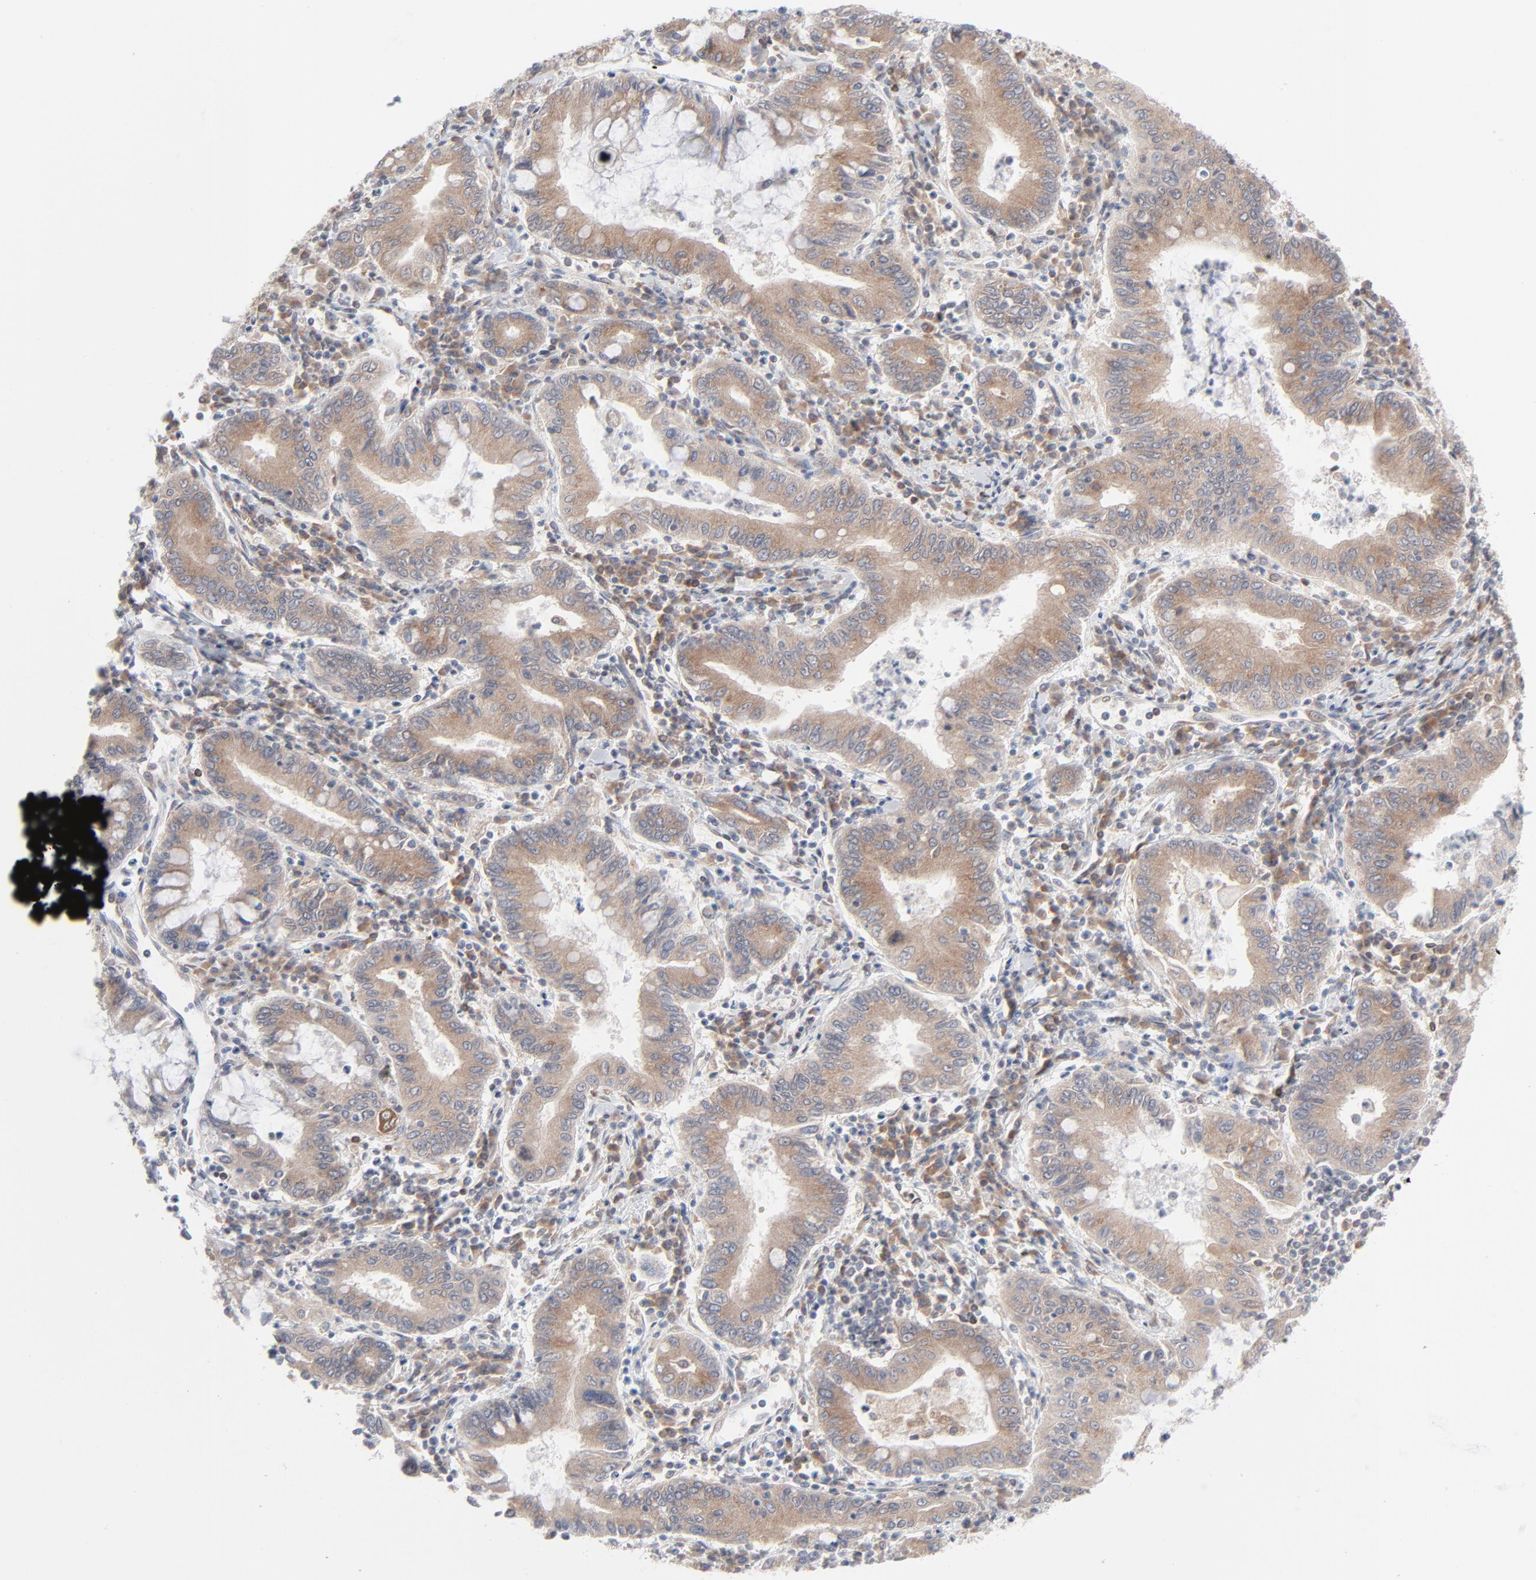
{"staining": {"intensity": "moderate", "quantity": ">75%", "location": "cytoplasmic/membranous"}, "tissue": "stomach cancer", "cell_type": "Tumor cells", "image_type": "cancer", "snomed": [{"axis": "morphology", "description": "Normal tissue, NOS"}, {"axis": "morphology", "description": "Adenocarcinoma, NOS"}, {"axis": "topography", "description": "Esophagus"}, {"axis": "topography", "description": "Stomach, upper"}, {"axis": "topography", "description": "Peripheral nerve tissue"}], "caption": "A histopathology image of human stomach cancer (adenocarcinoma) stained for a protein demonstrates moderate cytoplasmic/membranous brown staining in tumor cells.", "gene": "KDSR", "patient": {"sex": "male", "age": 62}}